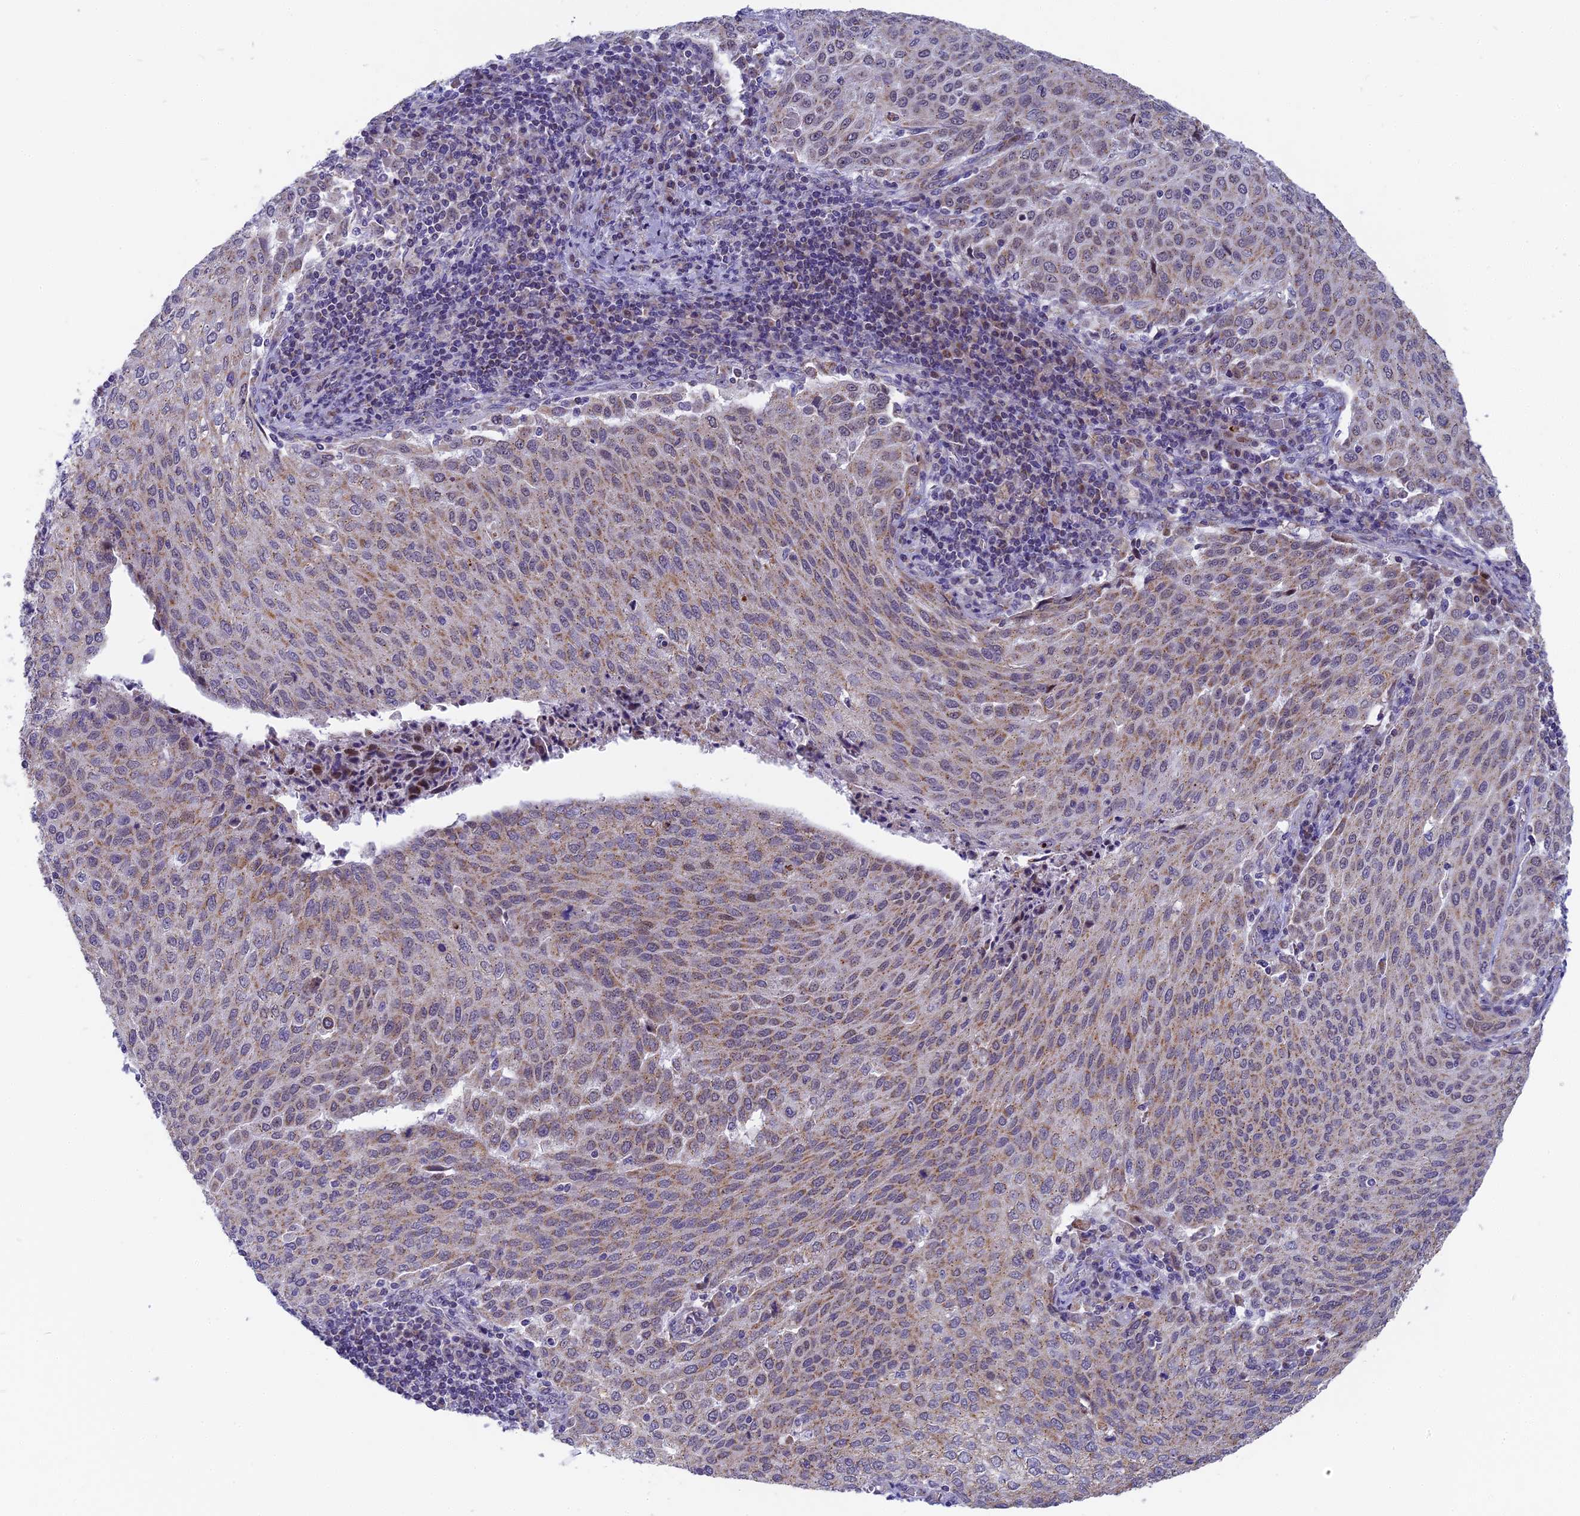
{"staining": {"intensity": "weak", "quantity": ">75%", "location": "cytoplasmic/membranous"}, "tissue": "cervical cancer", "cell_type": "Tumor cells", "image_type": "cancer", "snomed": [{"axis": "morphology", "description": "Squamous cell carcinoma, NOS"}, {"axis": "topography", "description": "Cervix"}], "caption": "Cervical squamous cell carcinoma stained with DAB IHC displays low levels of weak cytoplasmic/membranous expression in approximately >75% of tumor cells. (IHC, brightfield microscopy, high magnification).", "gene": "DTWD1", "patient": {"sex": "female", "age": 46}}